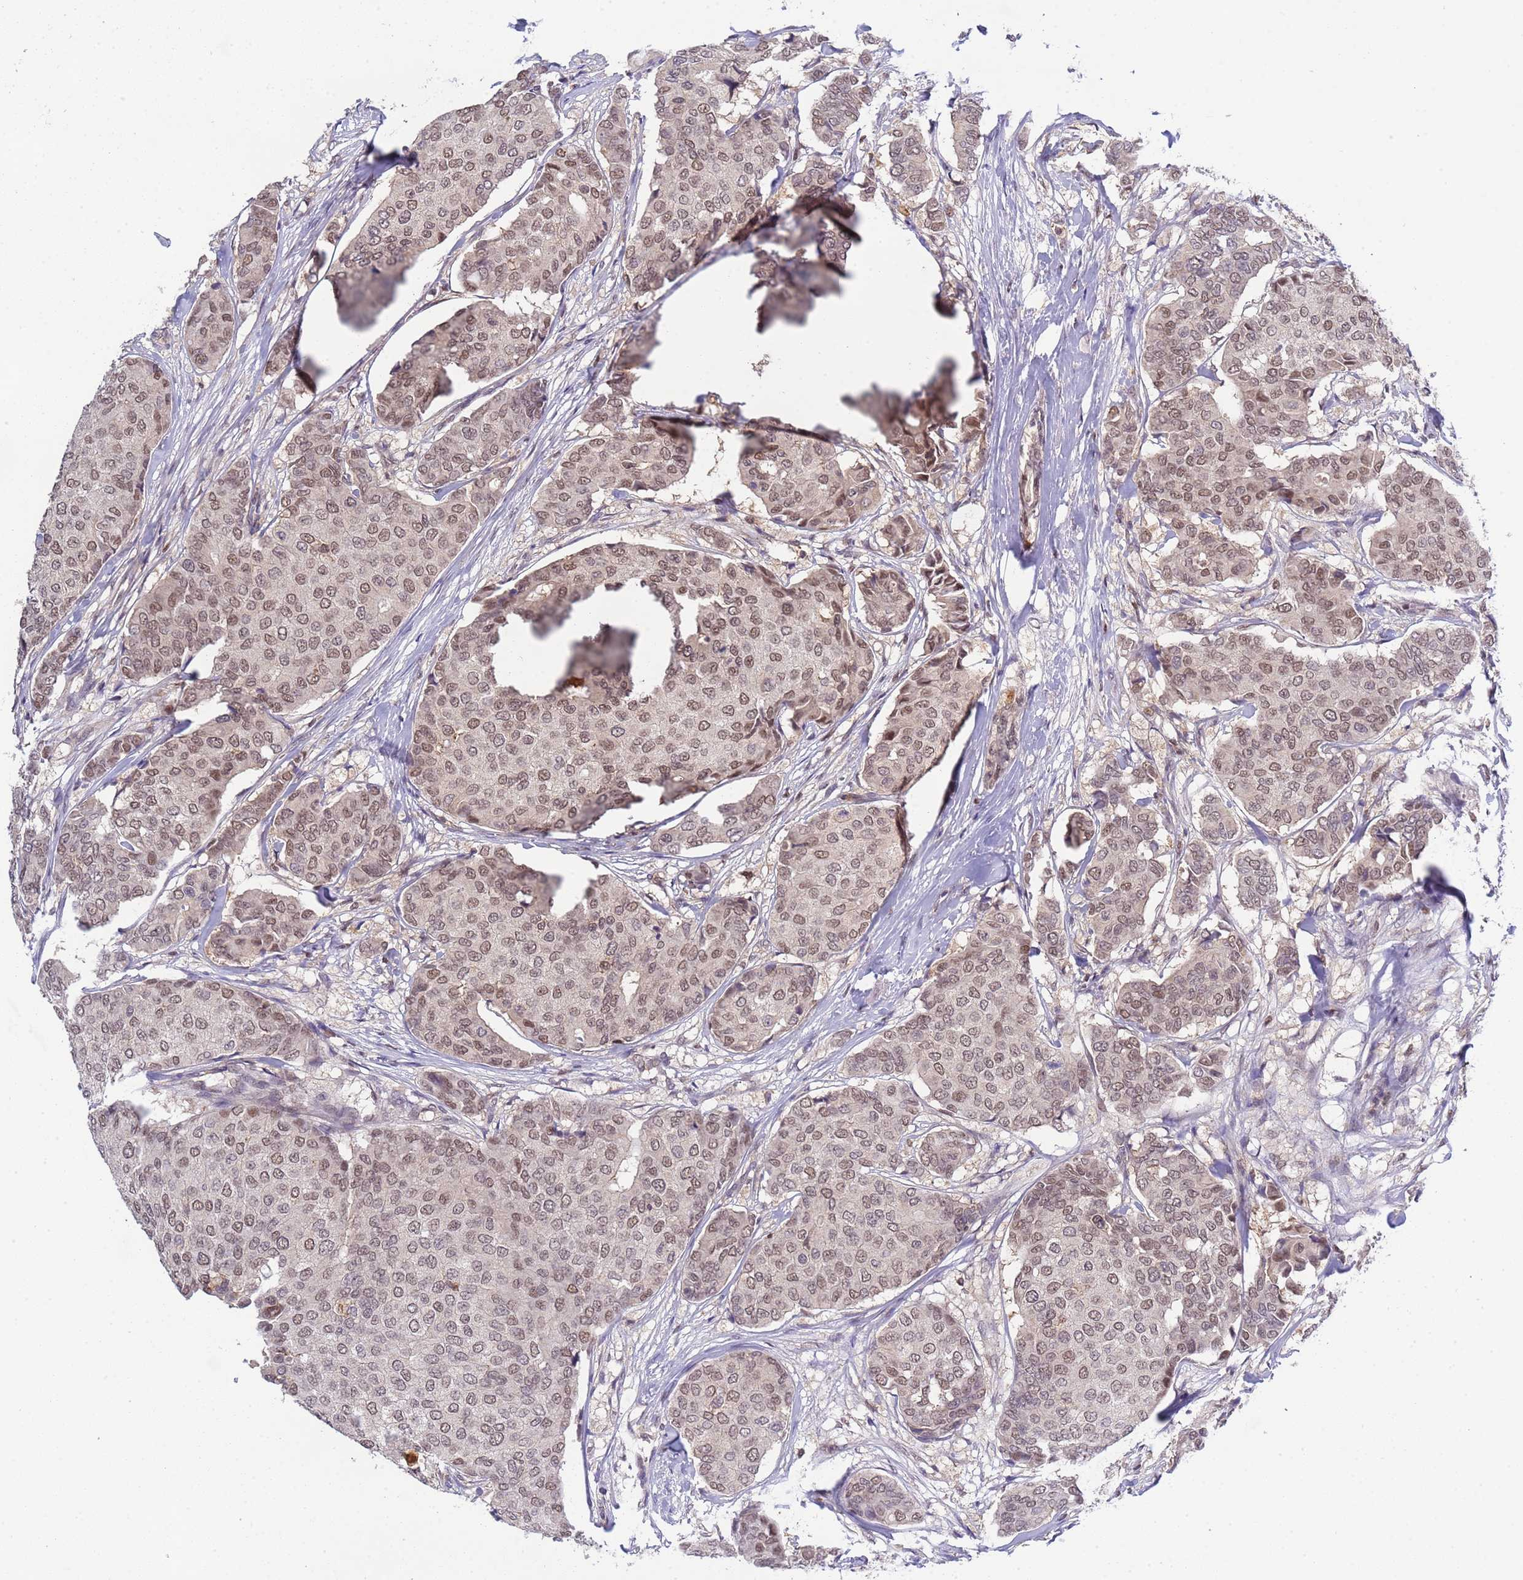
{"staining": {"intensity": "moderate", "quantity": ">75%", "location": "nuclear"}, "tissue": "breast cancer", "cell_type": "Tumor cells", "image_type": "cancer", "snomed": [{"axis": "morphology", "description": "Duct carcinoma"}, {"axis": "topography", "description": "Breast"}], "caption": "Immunohistochemical staining of breast infiltrating ductal carcinoma displays medium levels of moderate nuclear expression in approximately >75% of tumor cells.", "gene": "CD53", "patient": {"sex": "female", "age": 75}}